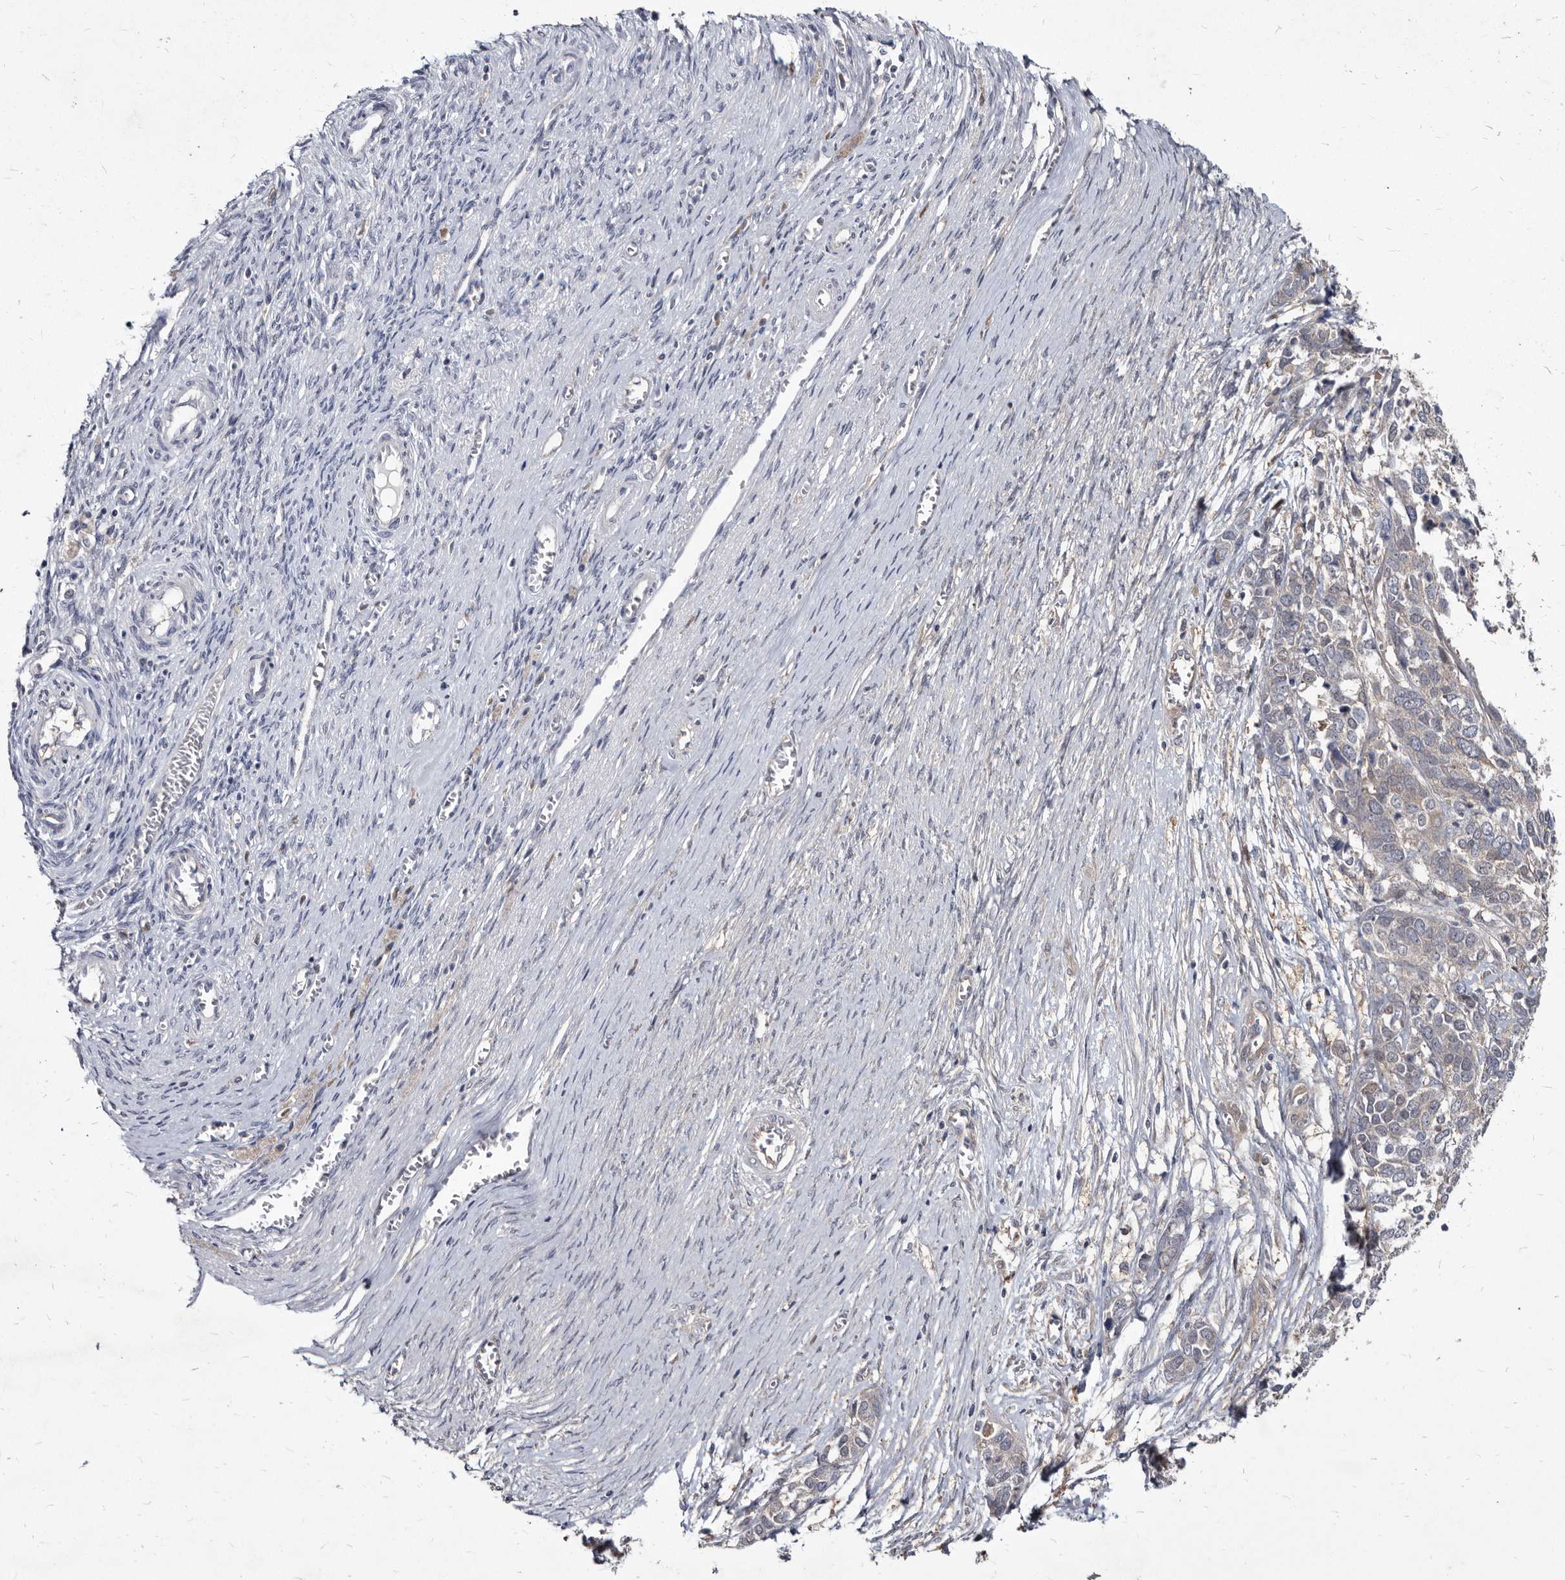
{"staining": {"intensity": "weak", "quantity": "<25%", "location": "cytoplasmic/membranous"}, "tissue": "ovarian cancer", "cell_type": "Tumor cells", "image_type": "cancer", "snomed": [{"axis": "morphology", "description": "Cystadenocarcinoma, serous, NOS"}, {"axis": "topography", "description": "Ovary"}], "caption": "This is a micrograph of immunohistochemistry staining of ovarian cancer (serous cystadenocarcinoma), which shows no expression in tumor cells. (DAB immunohistochemistry (IHC) visualized using brightfield microscopy, high magnification).", "gene": "ABCF2", "patient": {"sex": "female", "age": 44}}